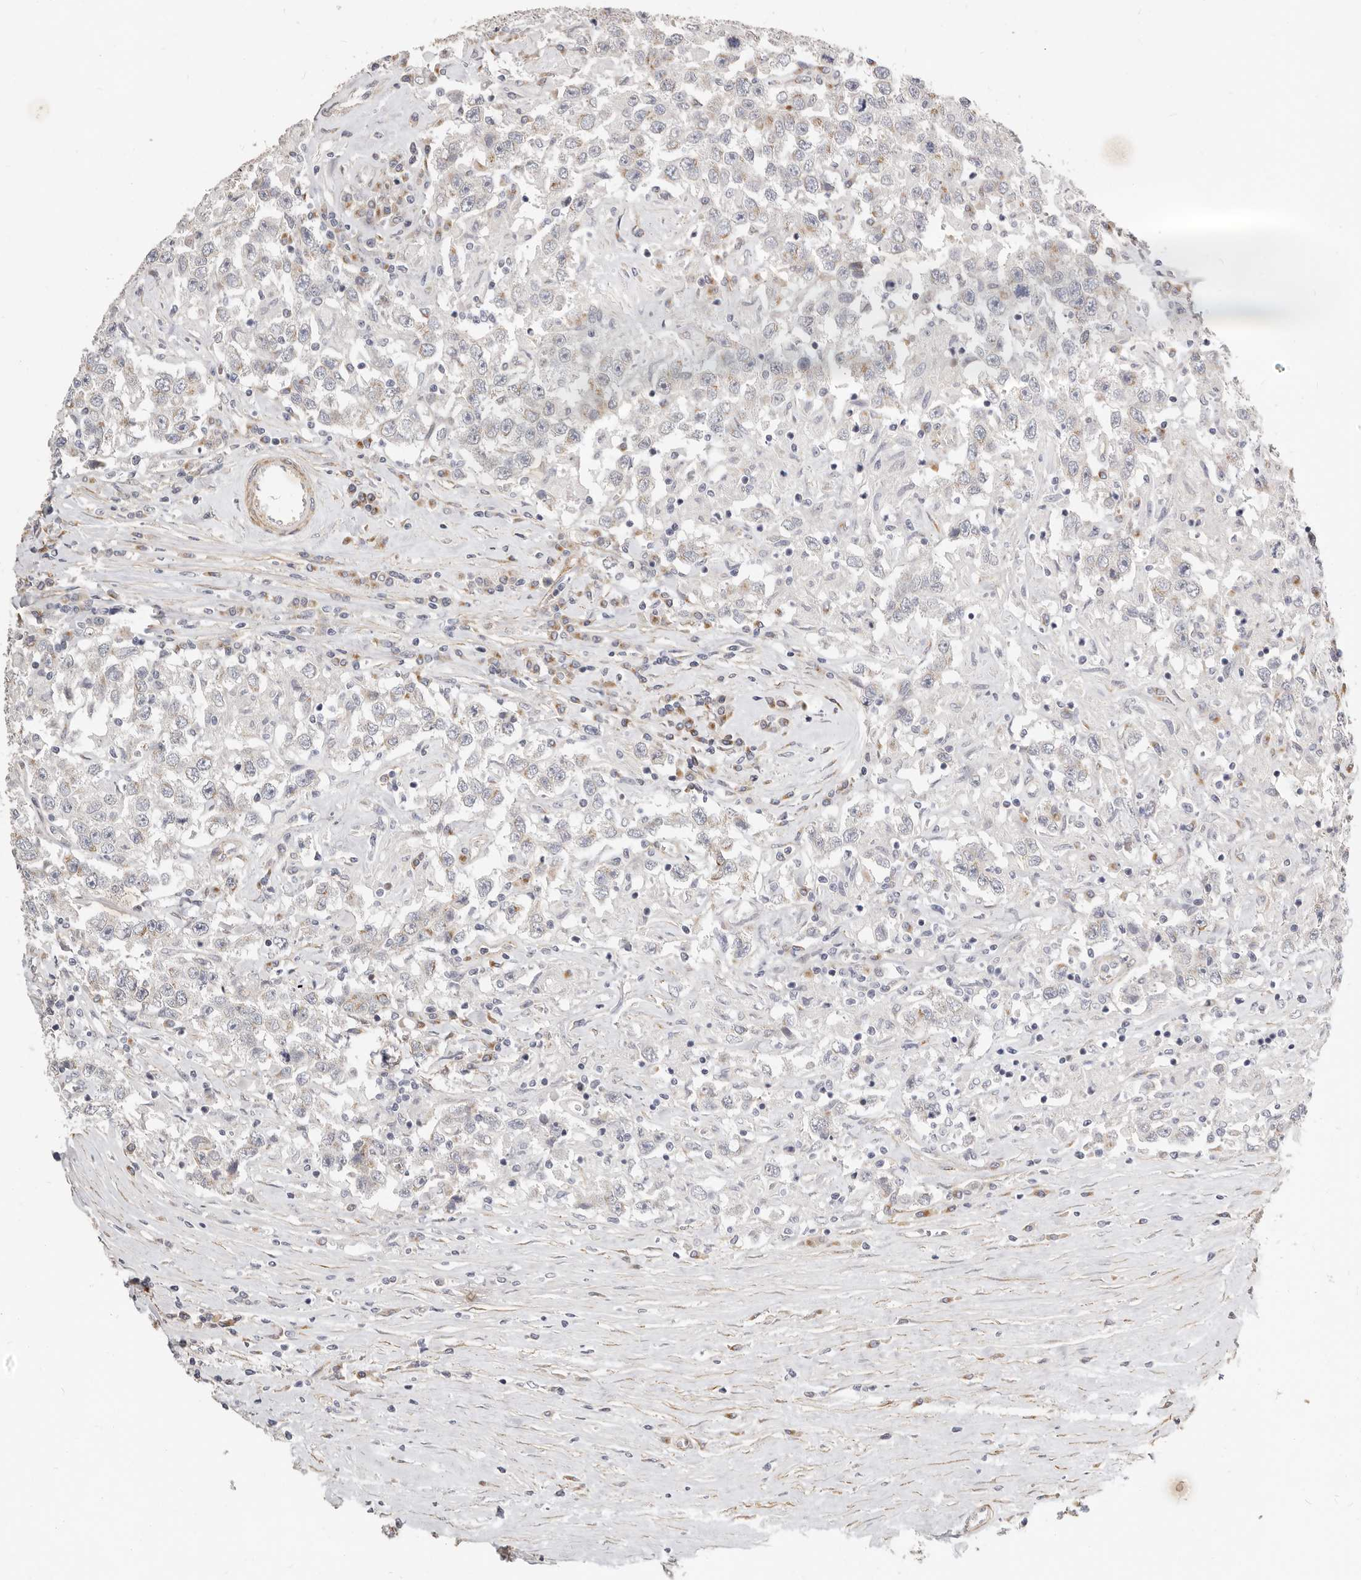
{"staining": {"intensity": "weak", "quantity": "<25%", "location": "cytoplasmic/membranous"}, "tissue": "testis cancer", "cell_type": "Tumor cells", "image_type": "cancer", "snomed": [{"axis": "morphology", "description": "Seminoma, NOS"}, {"axis": "topography", "description": "Testis"}], "caption": "Tumor cells show no significant staining in testis cancer (seminoma).", "gene": "RABAC1", "patient": {"sex": "male", "age": 41}}